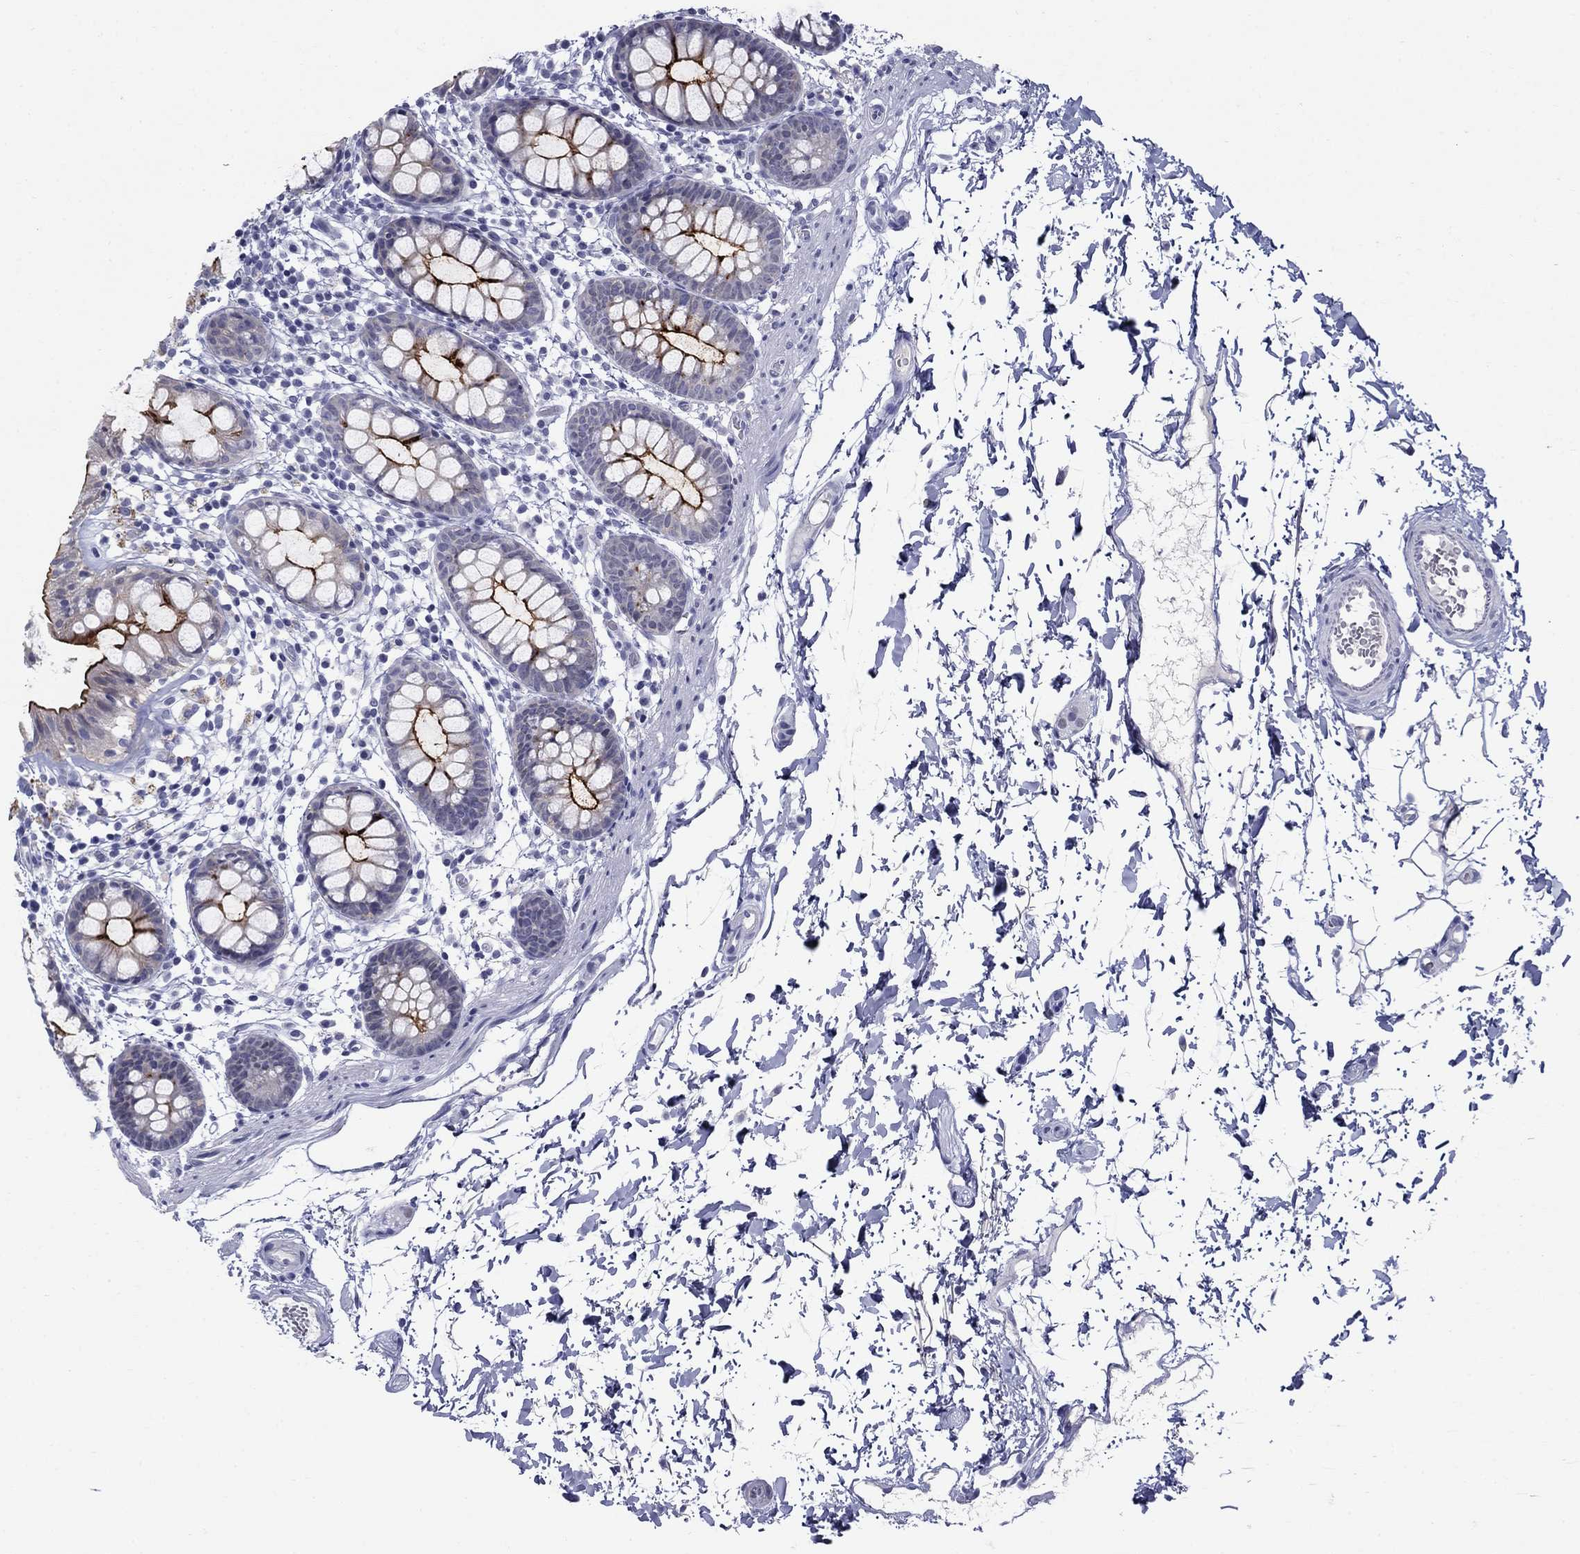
{"staining": {"intensity": "strong", "quantity": "25%-75%", "location": "cytoplasmic/membranous"}, "tissue": "rectum", "cell_type": "Glandular cells", "image_type": "normal", "snomed": [{"axis": "morphology", "description": "Normal tissue, NOS"}, {"axis": "topography", "description": "Rectum"}], "caption": "Human rectum stained with a brown dye shows strong cytoplasmic/membranous positive positivity in approximately 25%-75% of glandular cells.", "gene": "C4orf19", "patient": {"sex": "male", "age": 57}}